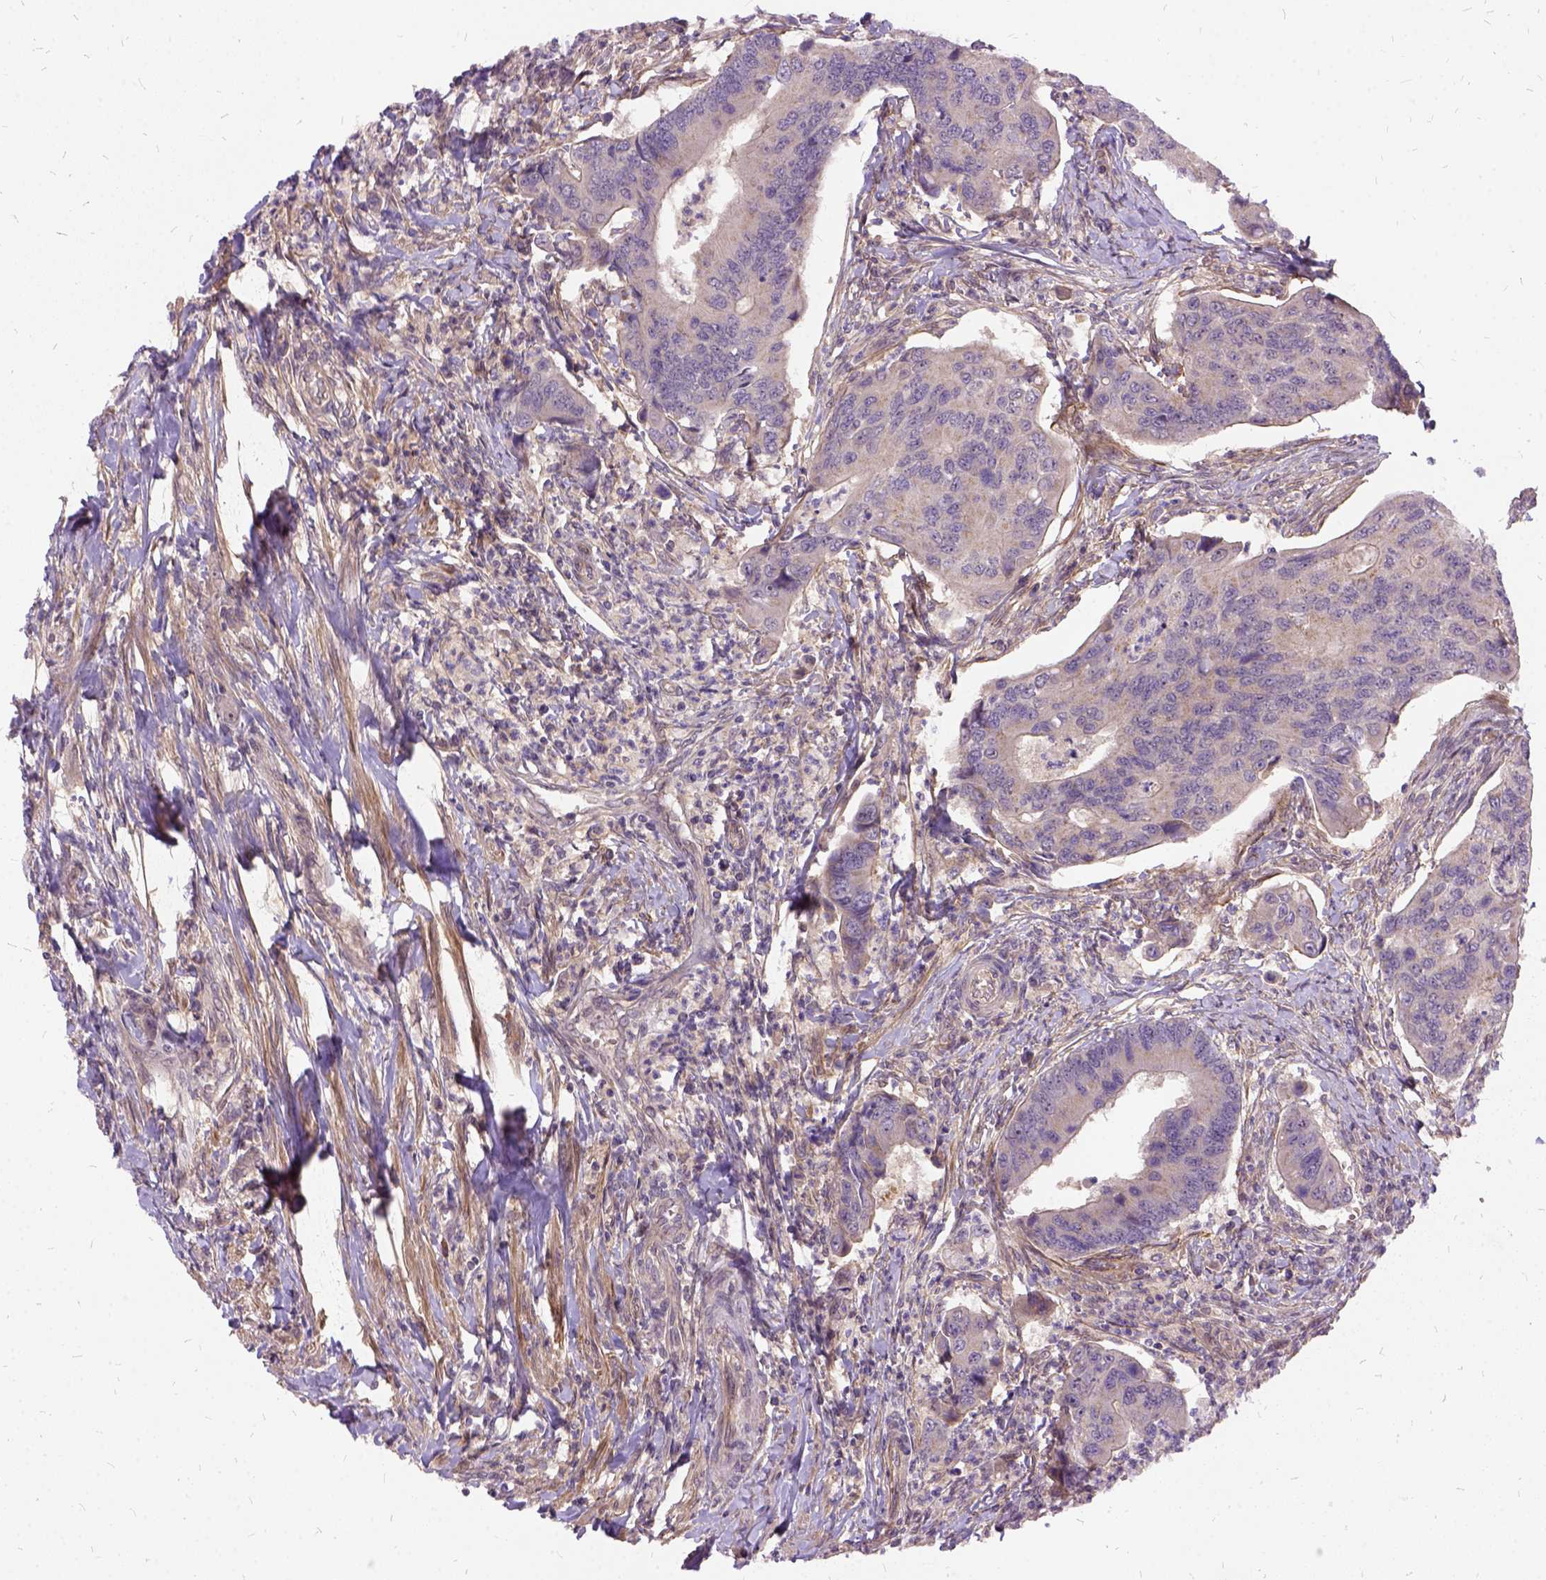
{"staining": {"intensity": "weak", "quantity": ">75%", "location": "cytoplasmic/membranous"}, "tissue": "colorectal cancer", "cell_type": "Tumor cells", "image_type": "cancer", "snomed": [{"axis": "morphology", "description": "Adenocarcinoma, NOS"}, {"axis": "topography", "description": "Colon"}], "caption": "Immunohistochemical staining of human colorectal cancer (adenocarcinoma) shows weak cytoplasmic/membranous protein positivity in about >75% of tumor cells.", "gene": "ILRUN", "patient": {"sex": "female", "age": 67}}